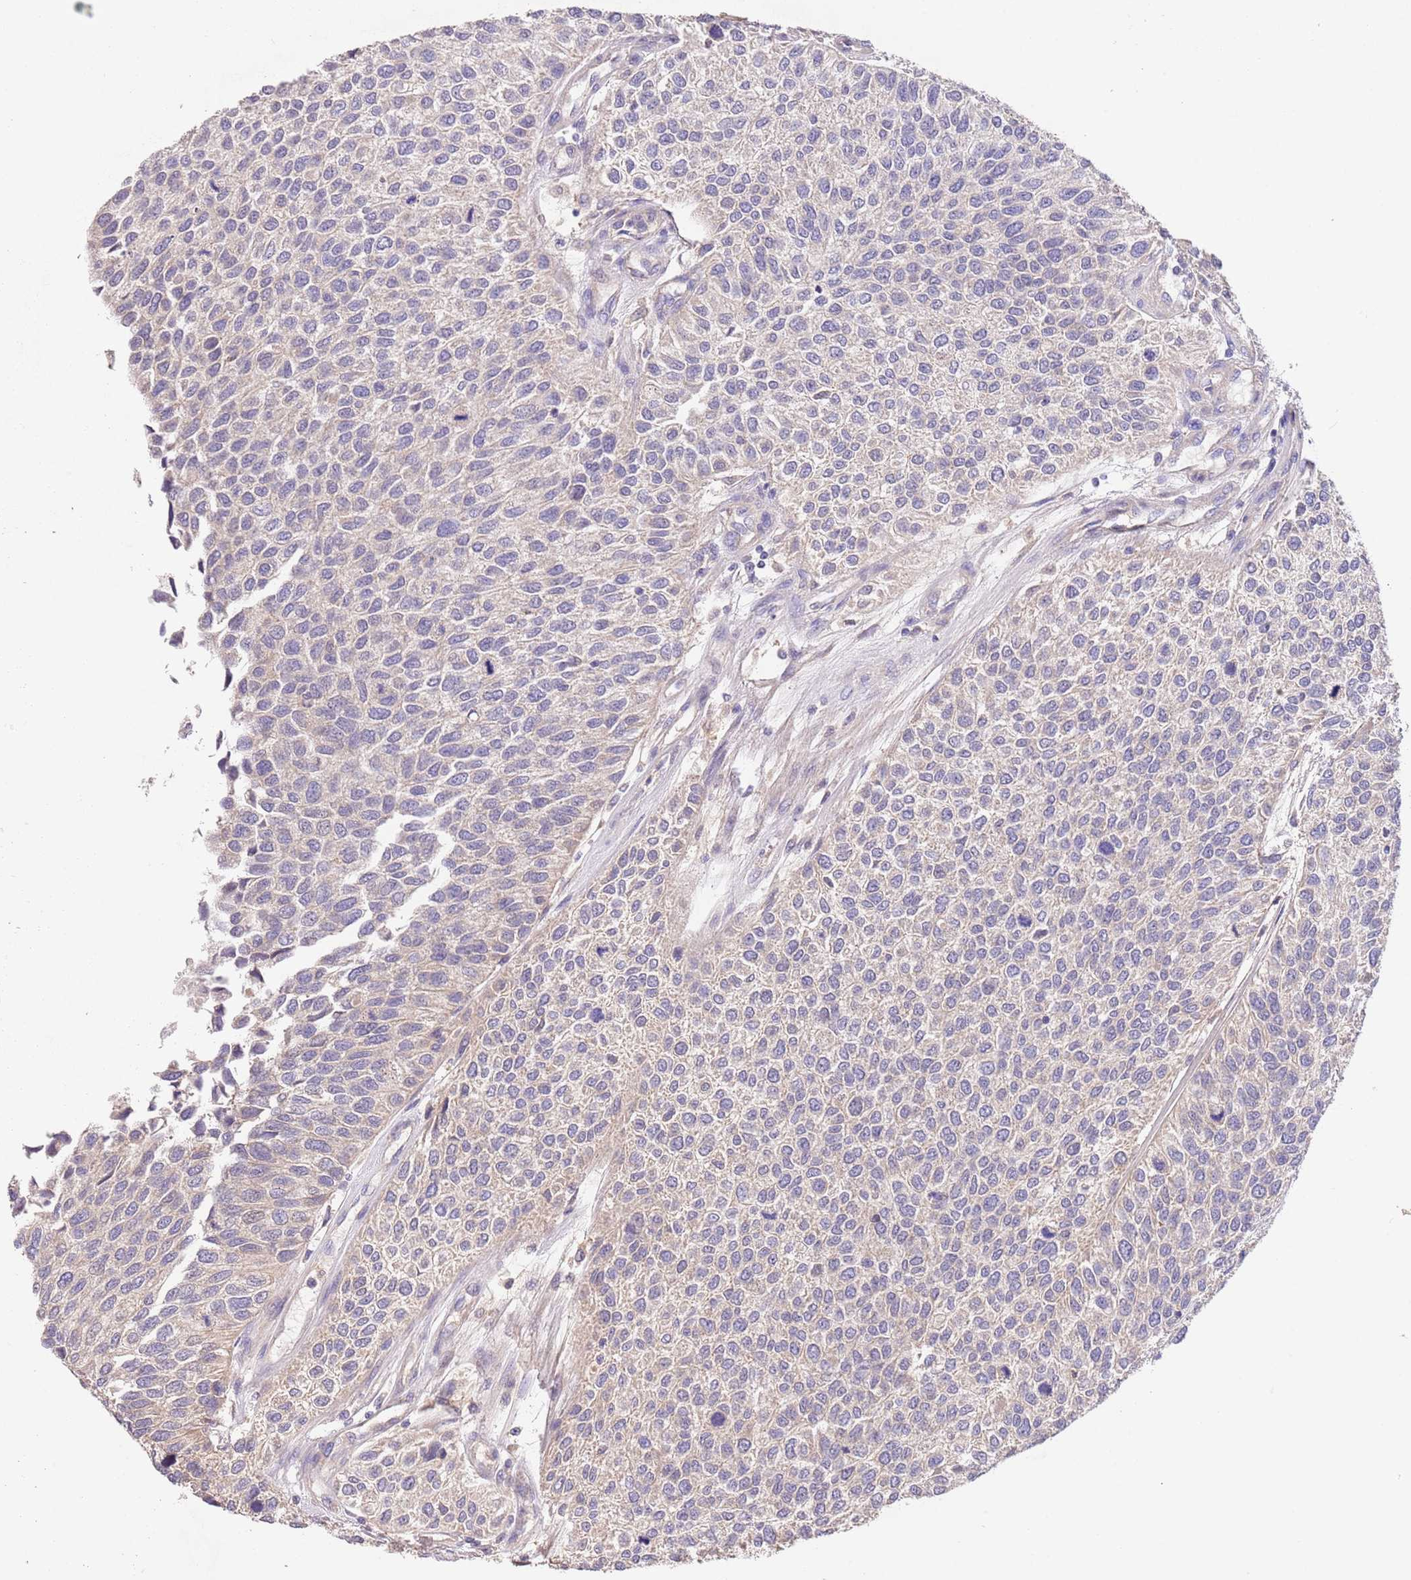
{"staining": {"intensity": "negative", "quantity": "none", "location": "none"}, "tissue": "urothelial cancer", "cell_type": "Tumor cells", "image_type": "cancer", "snomed": [{"axis": "morphology", "description": "Urothelial carcinoma, NOS"}, {"axis": "topography", "description": "Urinary bladder"}], "caption": "IHC of human urothelial cancer displays no expression in tumor cells. Brightfield microscopy of immunohistochemistry stained with DAB (3,3'-diaminobenzidine) (brown) and hematoxylin (blue), captured at high magnification.", "gene": "FAM89B", "patient": {"sex": "male", "age": 55}}